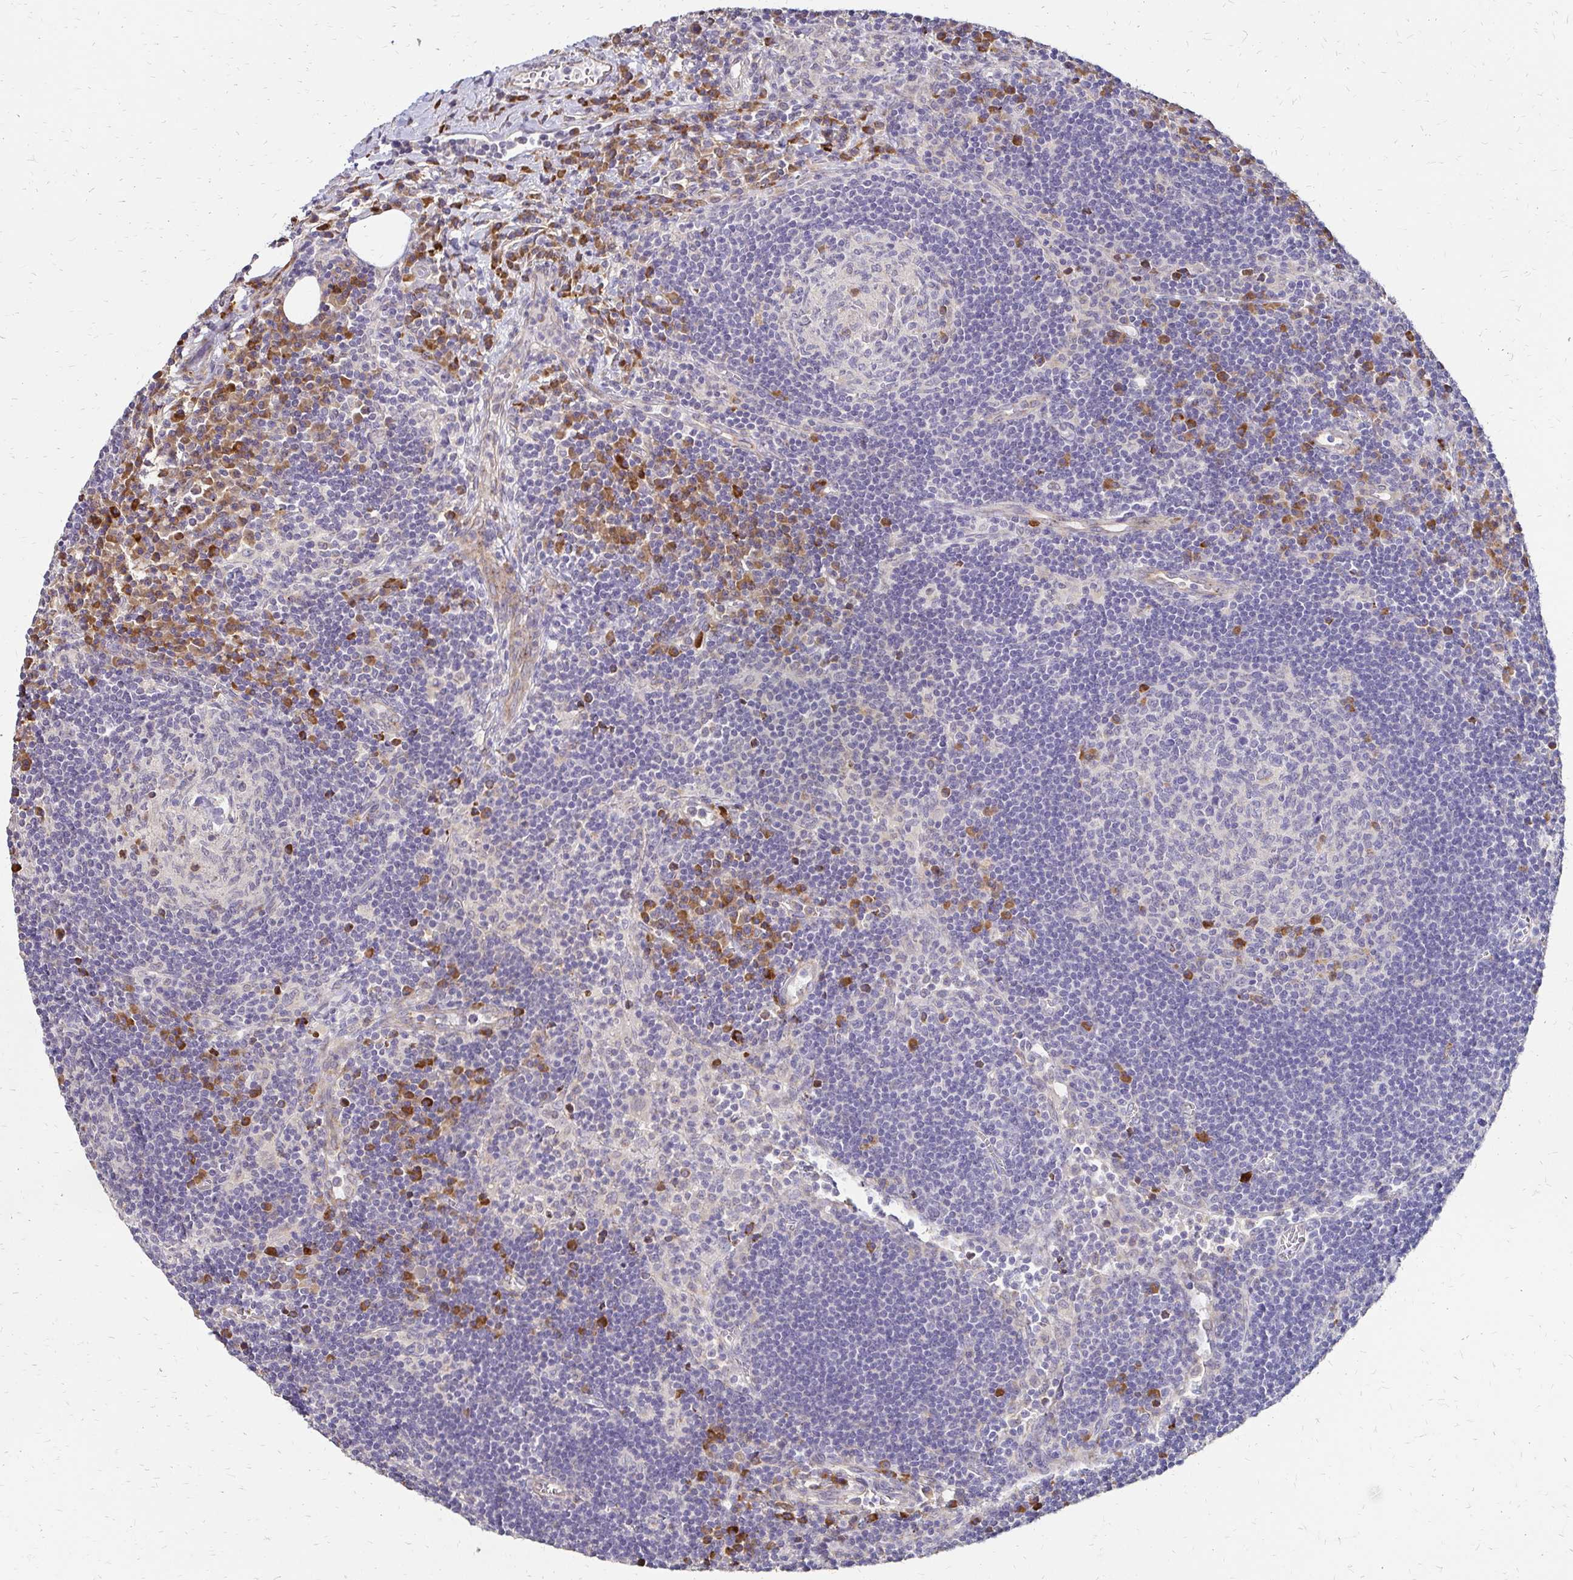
{"staining": {"intensity": "negative", "quantity": "none", "location": "none"}, "tissue": "lymph node", "cell_type": "Germinal center cells", "image_type": "normal", "snomed": [{"axis": "morphology", "description": "Normal tissue, NOS"}, {"axis": "topography", "description": "Lymph node"}], "caption": "Germinal center cells are negative for brown protein staining in unremarkable lymph node. The staining was performed using DAB to visualize the protein expression in brown, while the nuclei were stained in blue with hematoxylin (Magnification: 20x).", "gene": "PRIMA1", "patient": {"sex": "male", "age": 67}}